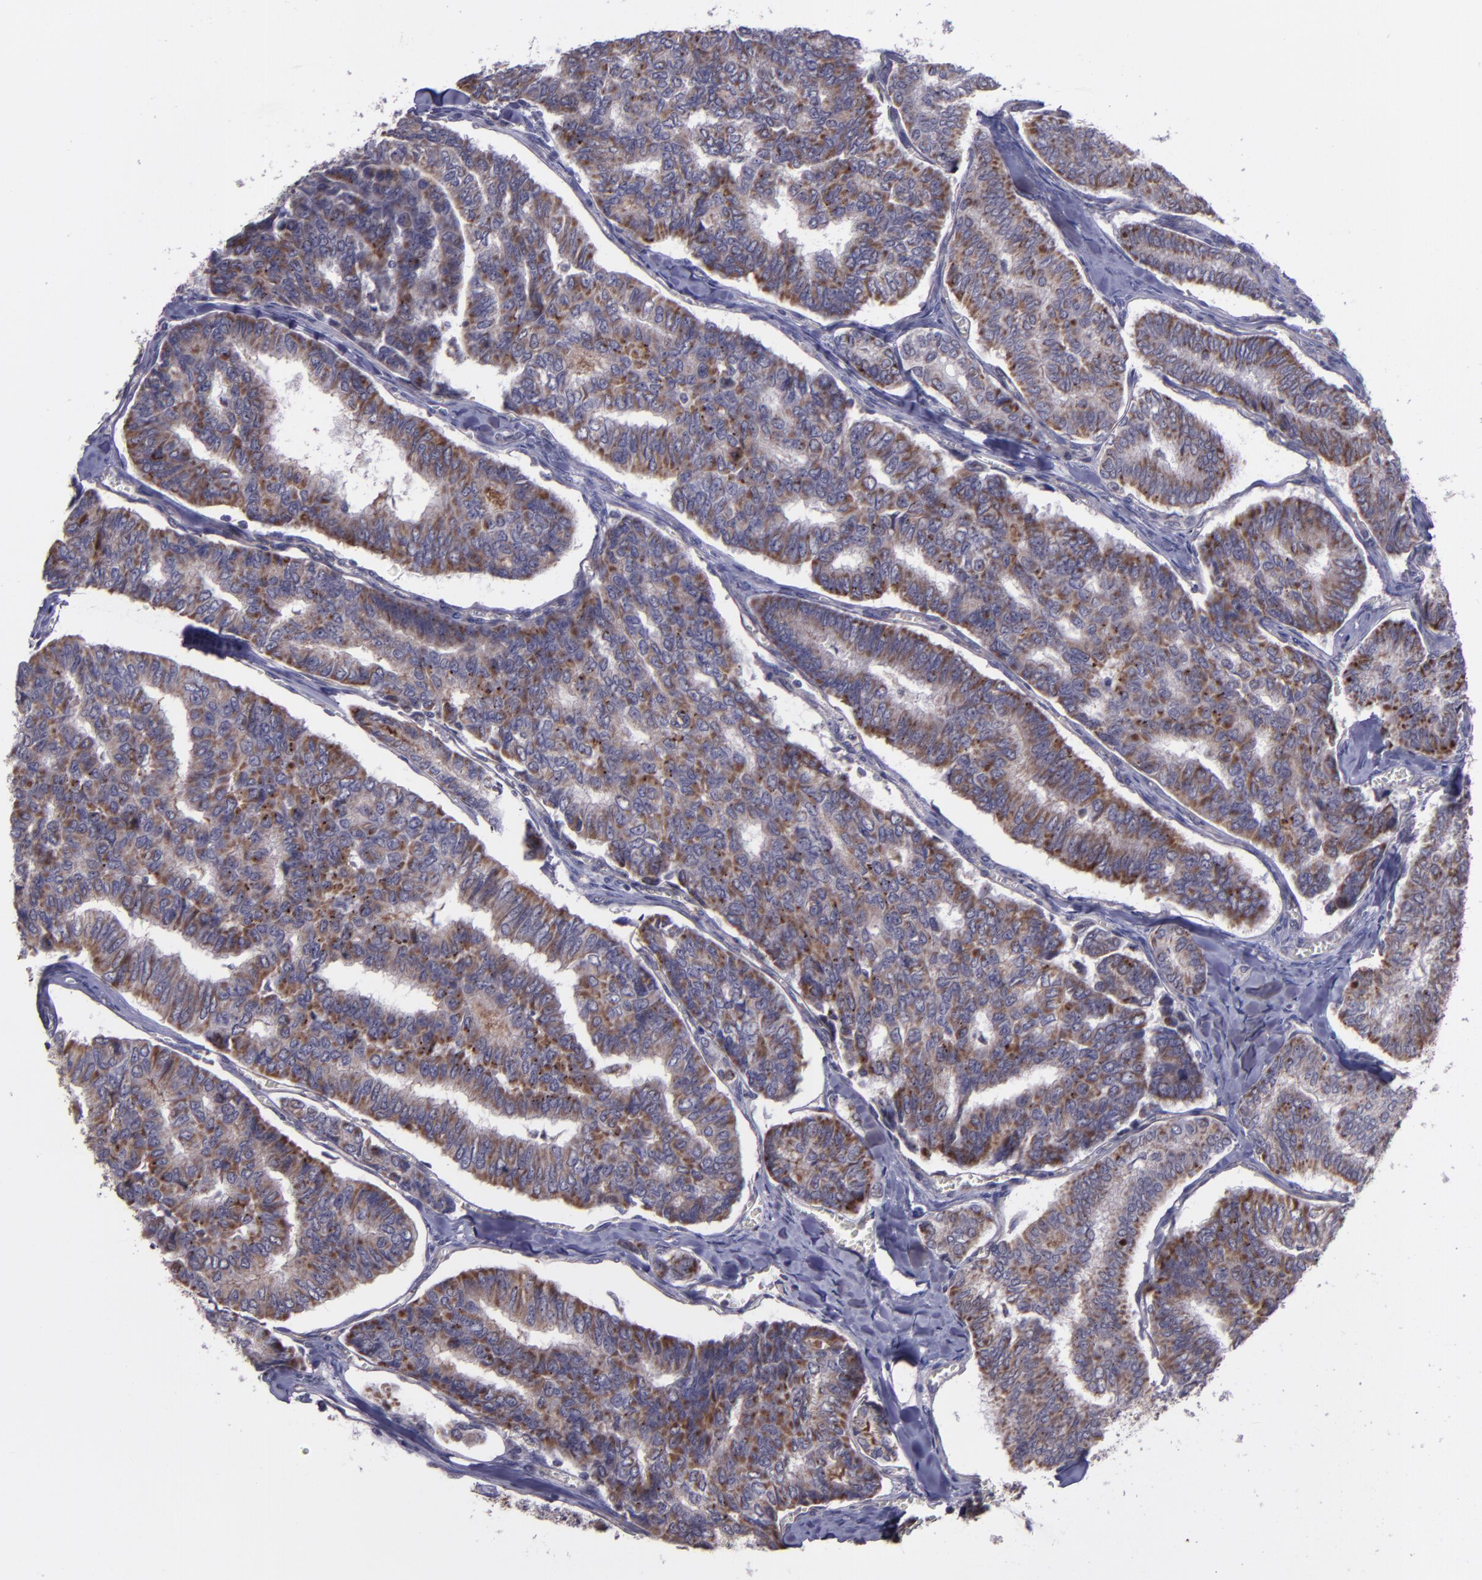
{"staining": {"intensity": "moderate", "quantity": ">75%", "location": "cytoplasmic/membranous"}, "tissue": "thyroid cancer", "cell_type": "Tumor cells", "image_type": "cancer", "snomed": [{"axis": "morphology", "description": "Papillary adenocarcinoma, NOS"}, {"axis": "topography", "description": "Thyroid gland"}], "caption": "This is a histology image of IHC staining of thyroid cancer, which shows moderate positivity in the cytoplasmic/membranous of tumor cells.", "gene": "LONP1", "patient": {"sex": "female", "age": 35}}